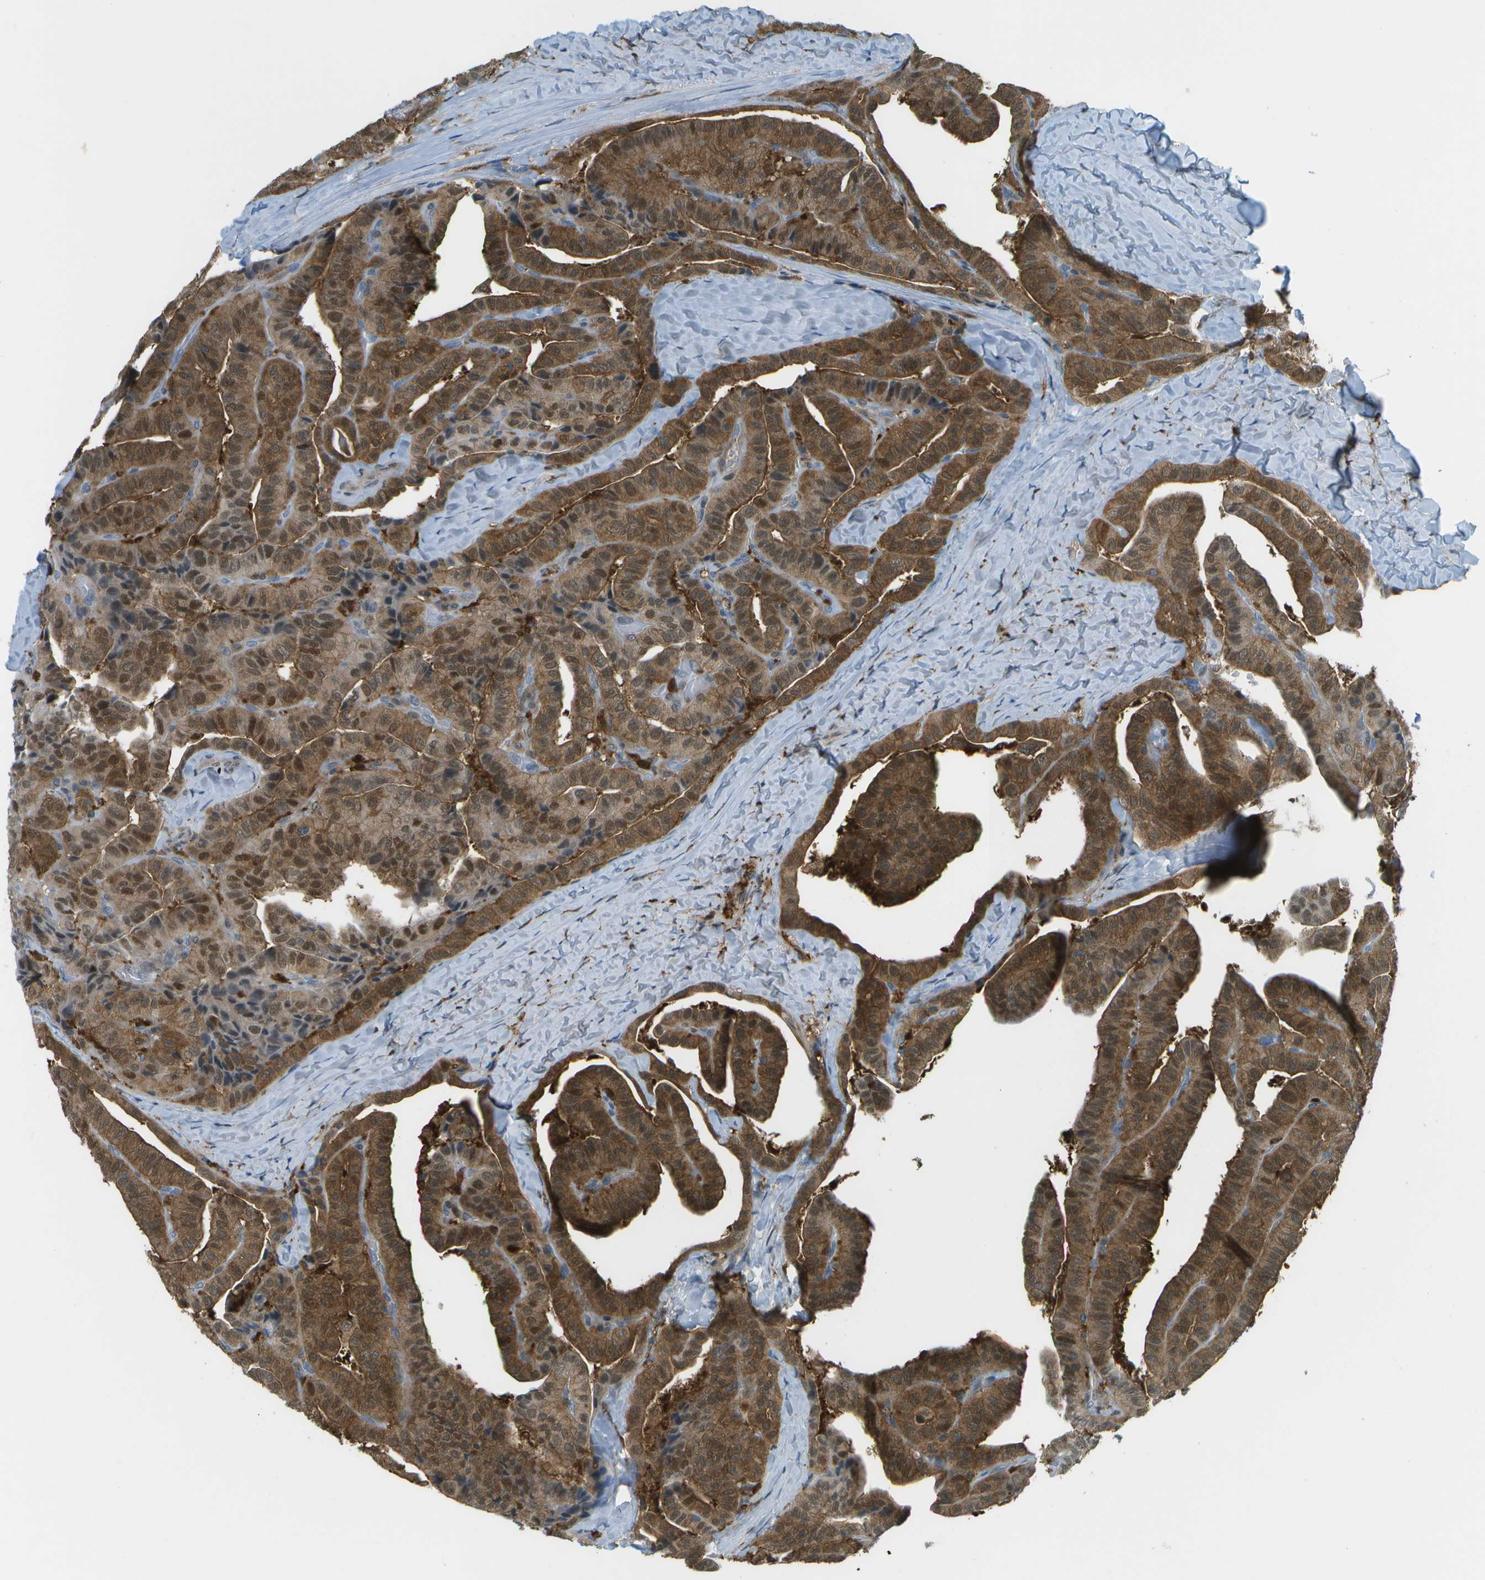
{"staining": {"intensity": "strong", "quantity": ">75%", "location": "cytoplasmic/membranous,nuclear"}, "tissue": "thyroid cancer", "cell_type": "Tumor cells", "image_type": "cancer", "snomed": [{"axis": "morphology", "description": "Papillary adenocarcinoma, NOS"}, {"axis": "topography", "description": "Thyroid gland"}], "caption": "High-magnification brightfield microscopy of thyroid cancer stained with DAB (3,3'-diaminobenzidine) (brown) and counterstained with hematoxylin (blue). tumor cells exhibit strong cytoplasmic/membranous and nuclear positivity is appreciated in approximately>75% of cells.", "gene": "CDH23", "patient": {"sex": "male", "age": 77}}